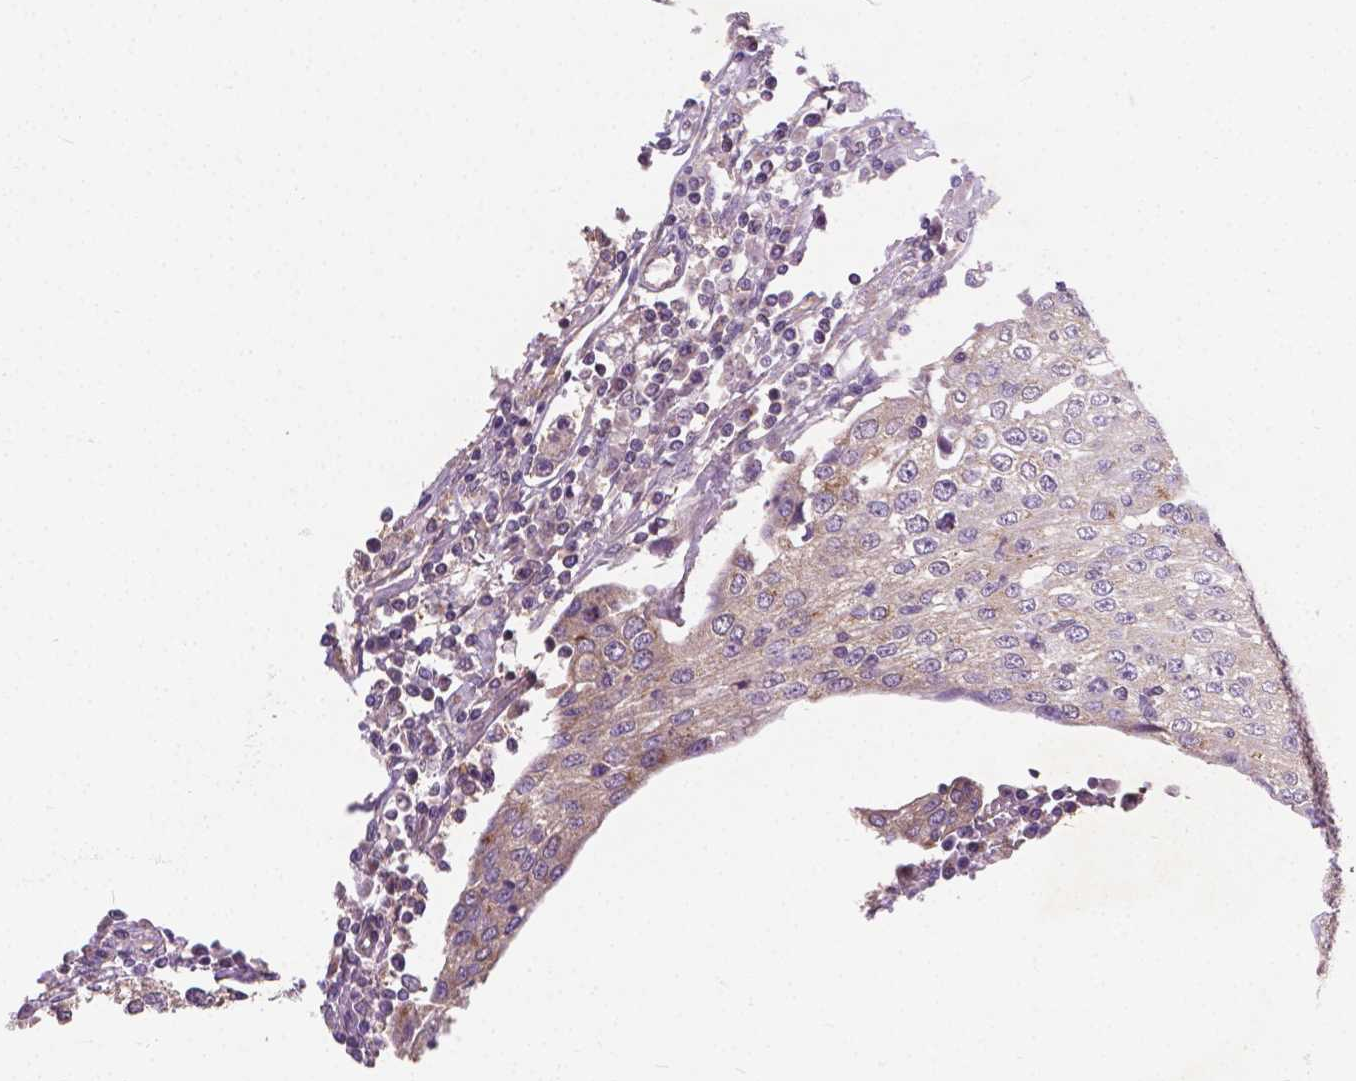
{"staining": {"intensity": "weak", "quantity": "25%-75%", "location": "cytoplasmic/membranous"}, "tissue": "urothelial cancer", "cell_type": "Tumor cells", "image_type": "cancer", "snomed": [{"axis": "morphology", "description": "Urothelial carcinoma, High grade"}, {"axis": "topography", "description": "Urinary bladder"}], "caption": "Protein expression analysis of human urothelial carcinoma (high-grade) reveals weak cytoplasmic/membranous staining in approximately 25%-75% of tumor cells.", "gene": "MZT1", "patient": {"sex": "female", "age": 85}}